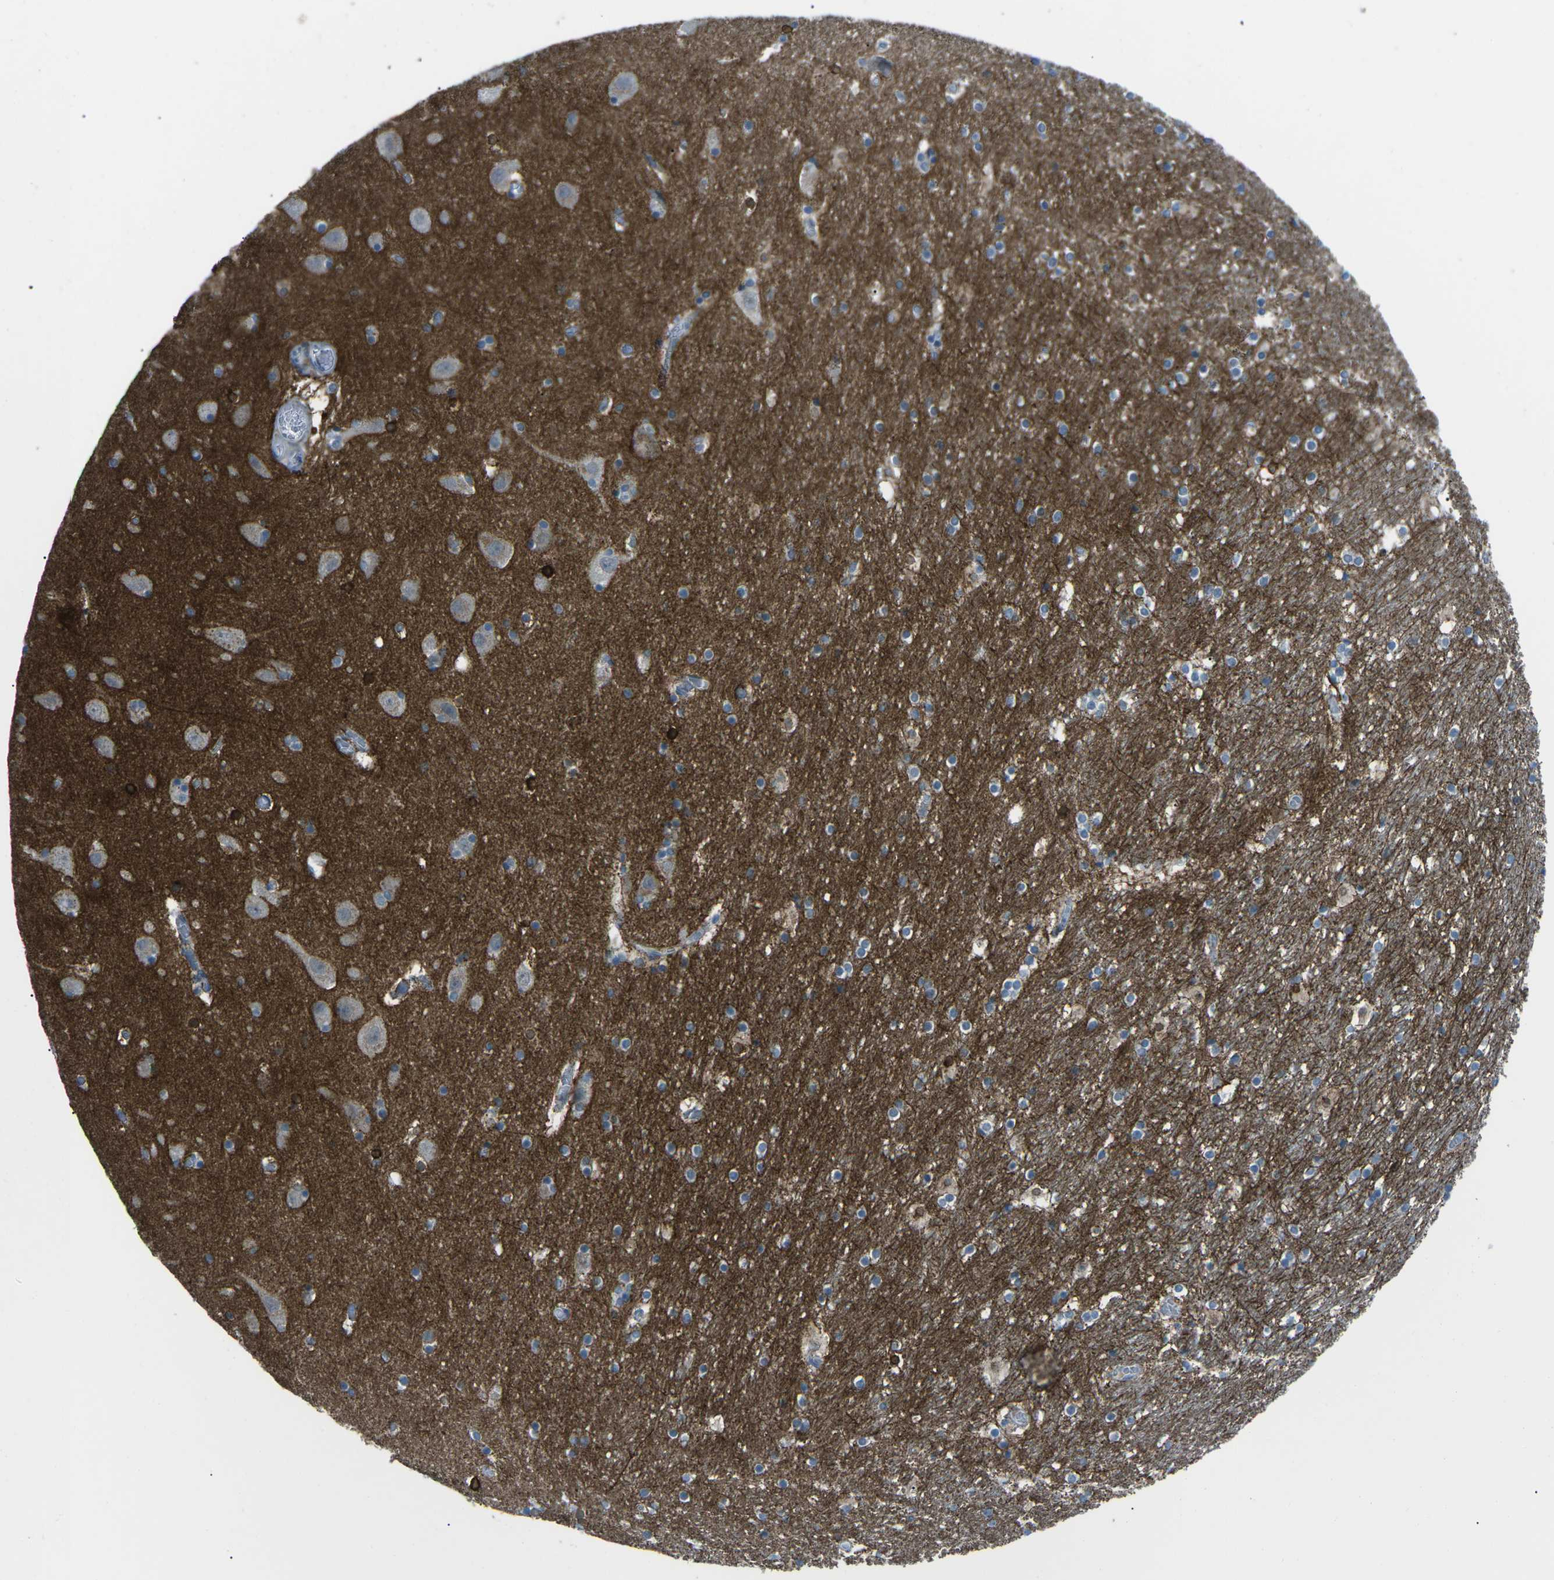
{"staining": {"intensity": "strong", "quantity": "<25%", "location": "cytoplasmic/membranous"}, "tissue": "hippocampus", "cell_type": "Glial cells", "image_type": "normal", "snomed": [{"axis": "morphology", "description": "Normal tissue, NOS"}, {"axis": "topography", "description": "Hippocampus"}], "caption": "Immunohistochemical staining of normal hippocampus displays medium levels of strong cytoplasmic/membranous expression in approximately <25% of glial cells. Nuclei are stained in blue.", "gene": "PRKCA", "patient": {"sex": "male", "age": 45}}